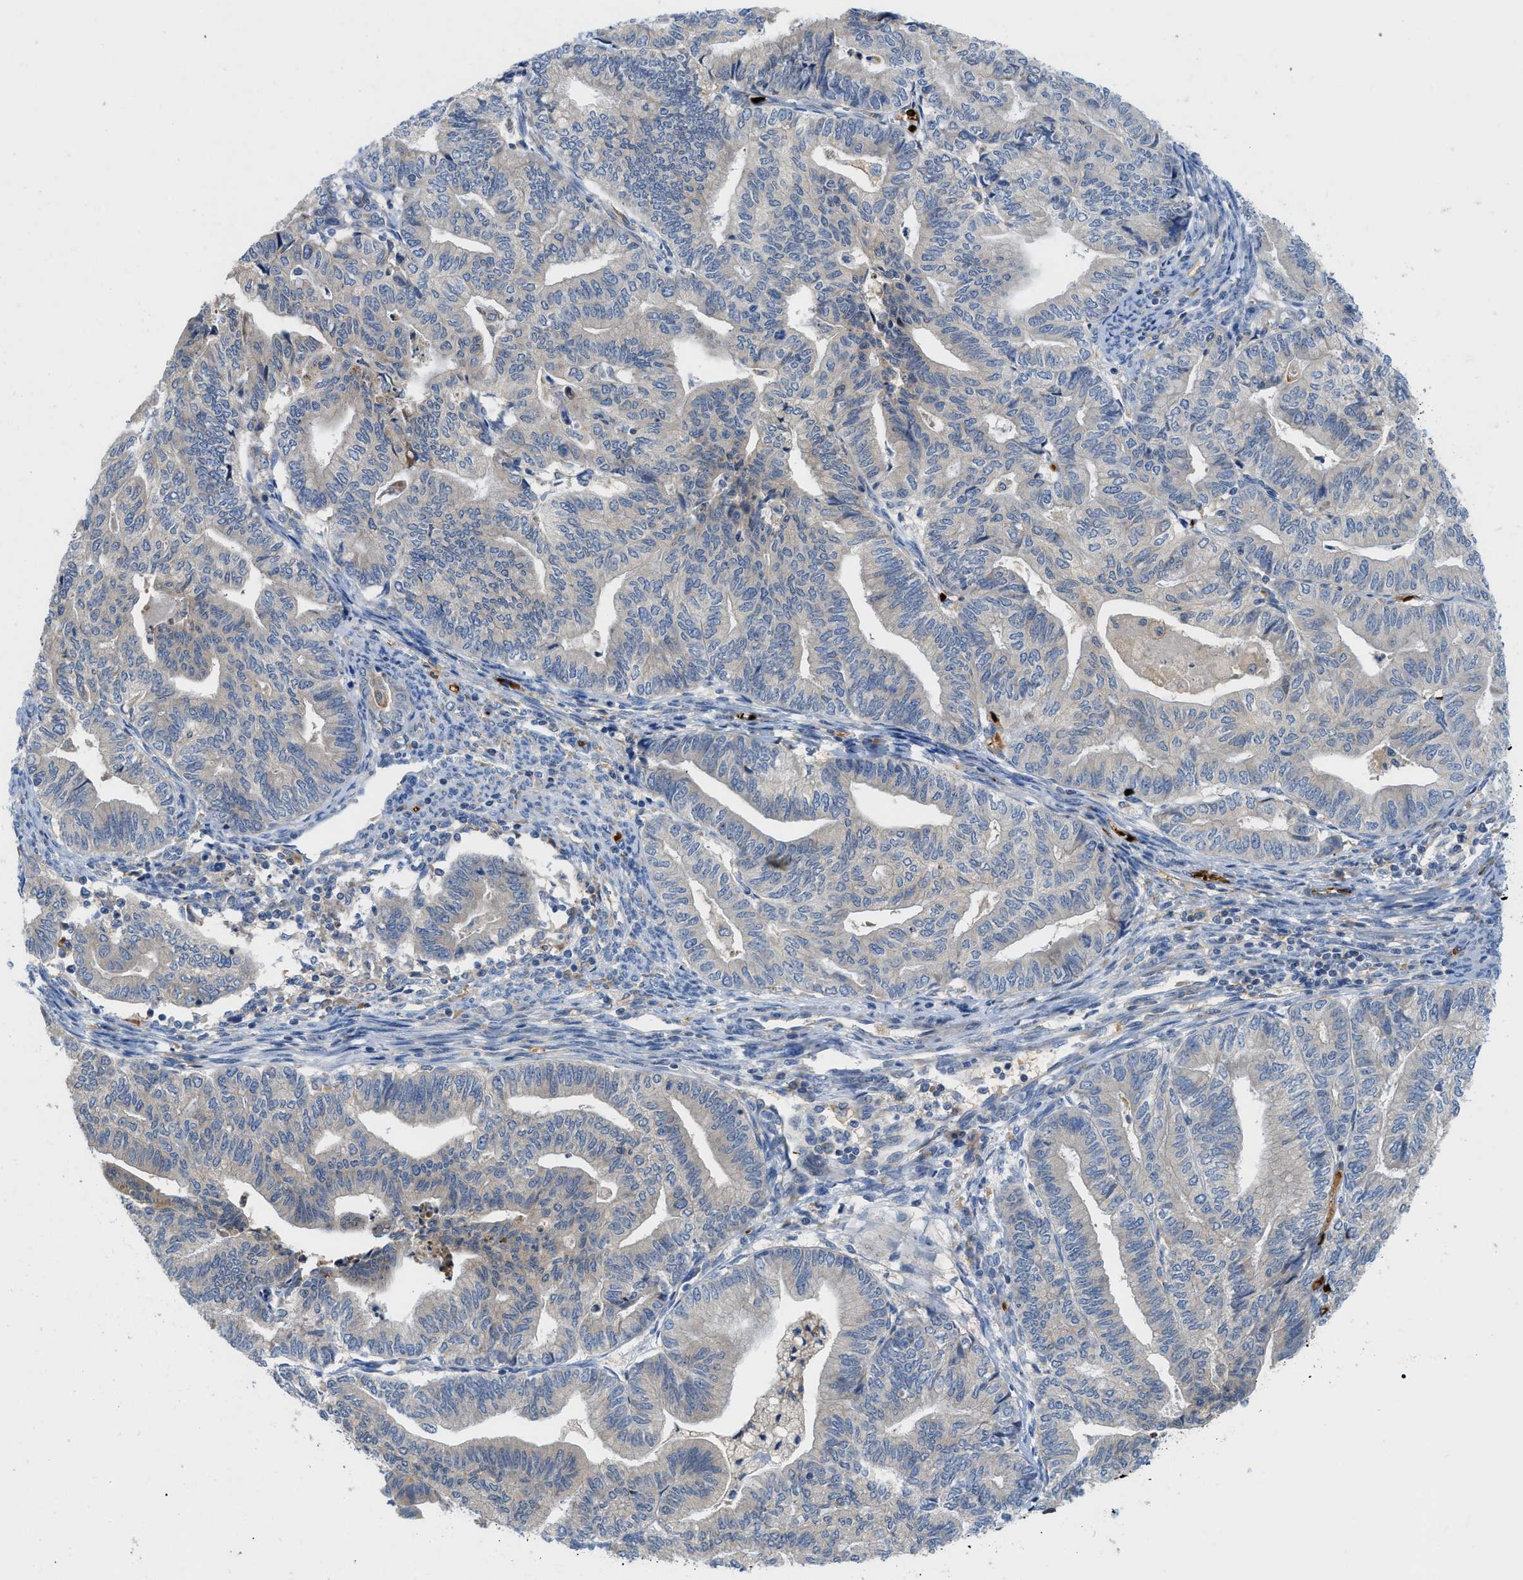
{"staining": {"intensity": "negative", "quantity": "none", "location": "none"}, "tissue": "endometrial cancer", "cell_type": "Tumor cells", "image_type": "cancer", "snomed": [{"axis": "morphology", "description": "Adenocarcinoma, NOS"}, {"axis": "topography", "description": "Endometrium"}], "caption": "Endometrial adenocarcinoma was stained to show a protein in brown. There is no significant positivity in tumor cells. Brightfield microscopy of immunohistochemistry stained with DAB (brown) and hematoxylin (blue), captured at high magnification.", "gene": "ZNF831", "patient": {"sex": "female", "age": 79}}